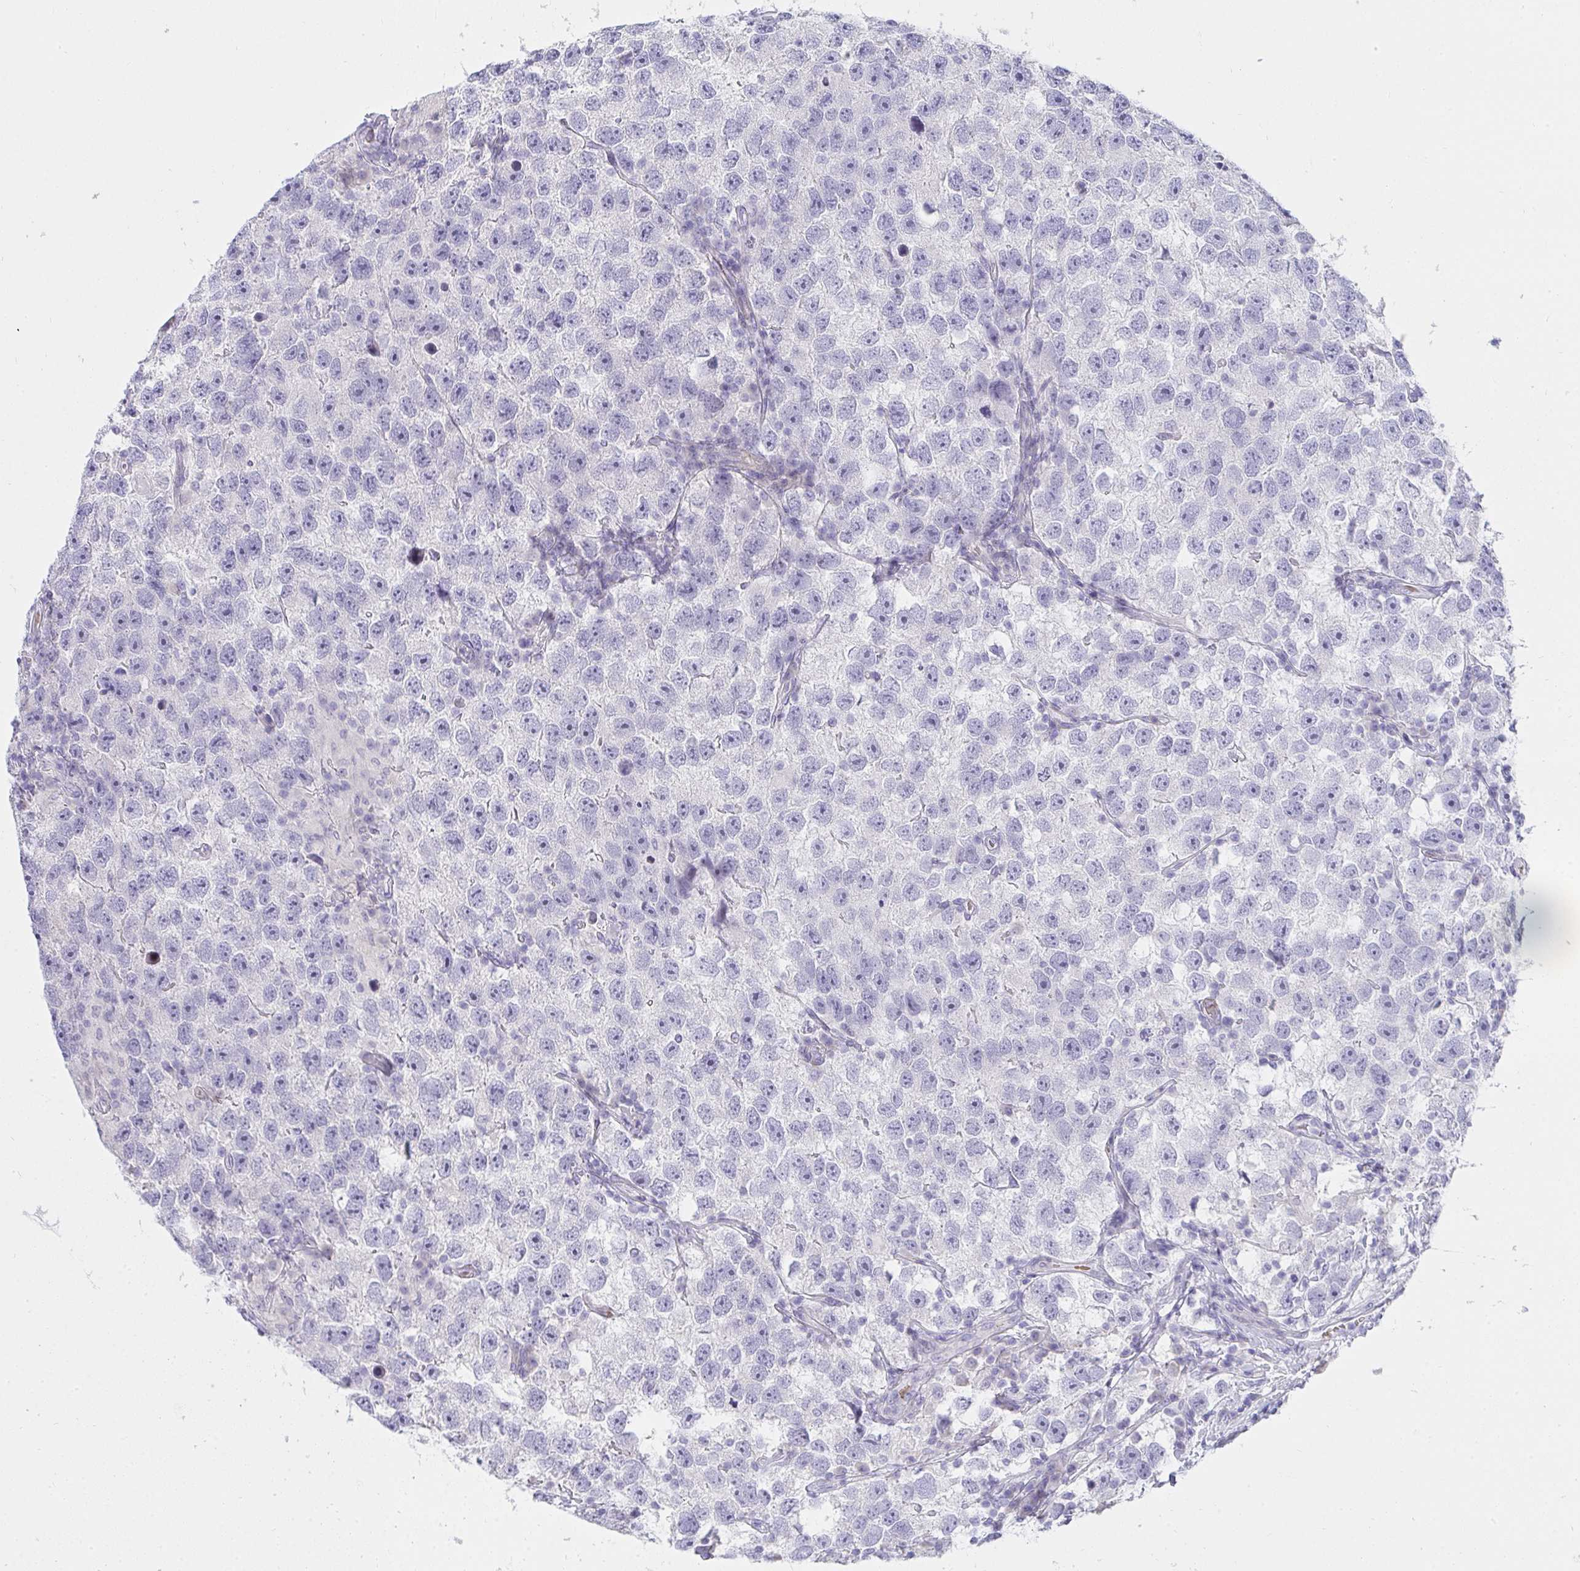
{"staining": {"intensity": "negative", "quantity": "none", "location": "none"}, "tissue": "testis cancer", "cell_type": "Tumor cells", "image_type": "cancer", "snomed": [{"axis": "morphology", "description": "Seminoma, NOS"}, {"axis": "topography", "description": "Testis"}], "caption": "Immunohistochemical staining of human testis cancer (seminoma) shows no significant expression in tumor cells.", "gene": "ZNF182", "patient": {"sex": "male", "age": 26}}